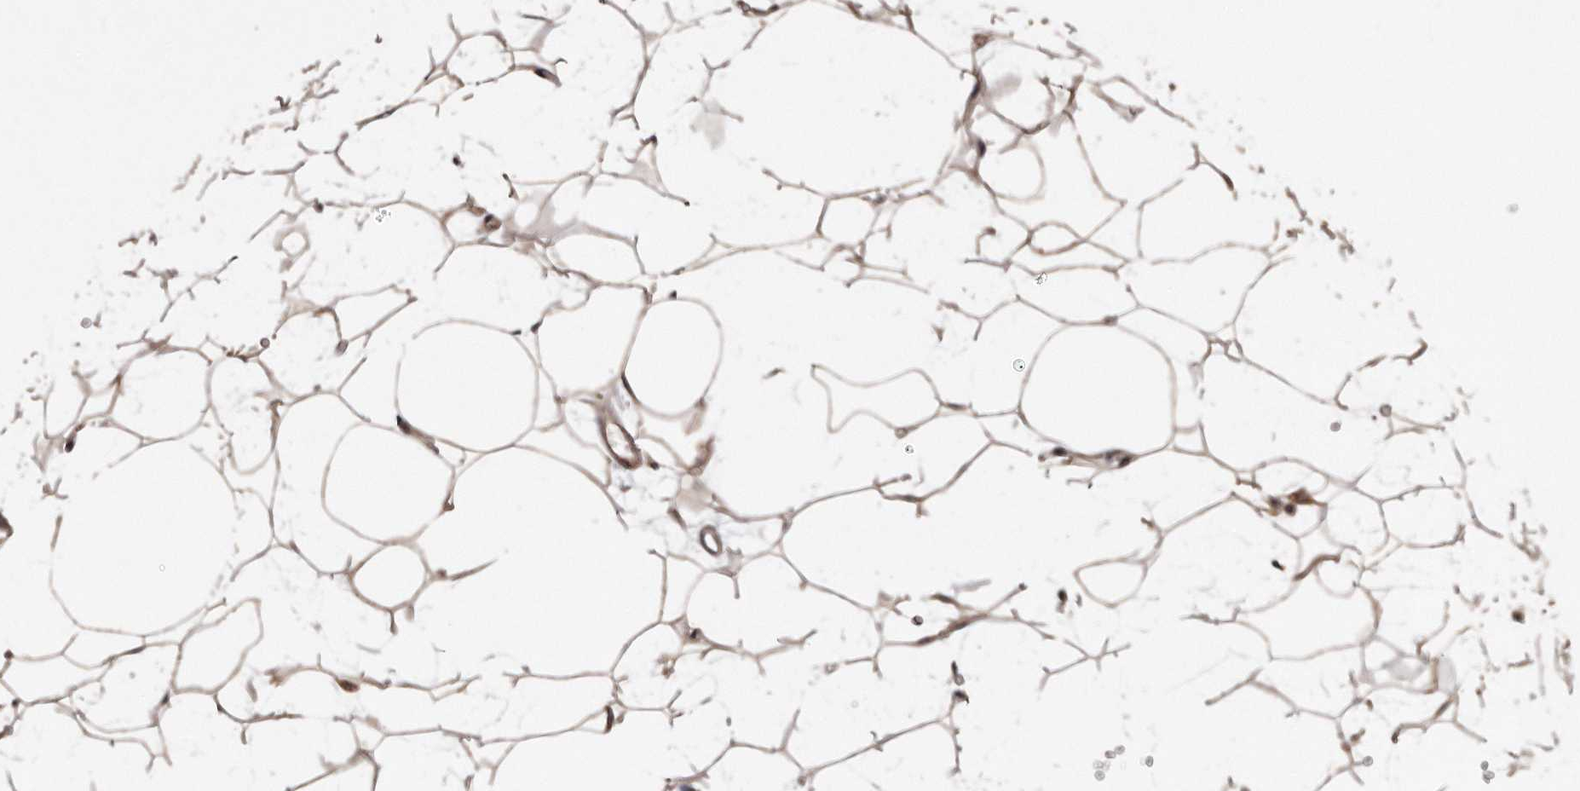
{"staining": {"intensity": "moderate", "quantity": ">75%", "location": "cytoplasmic/membranous"}, "tissue": "adipose tissue", "cell_type": "Adipocytes", "image_type": "normal", "snomed": [{"axis": "morphology", "description": "Normal tissue, NOS"}, {"axis": "topography", "description": "Breast"}], "caption": "A medium amount of moderate cytoplasmic/membranous positivity is appreciated in about >75% of adipocytes in normal adipose tissue.", "gene": "ARMCX1", "patient": {"sex": "female", "age": 23}}